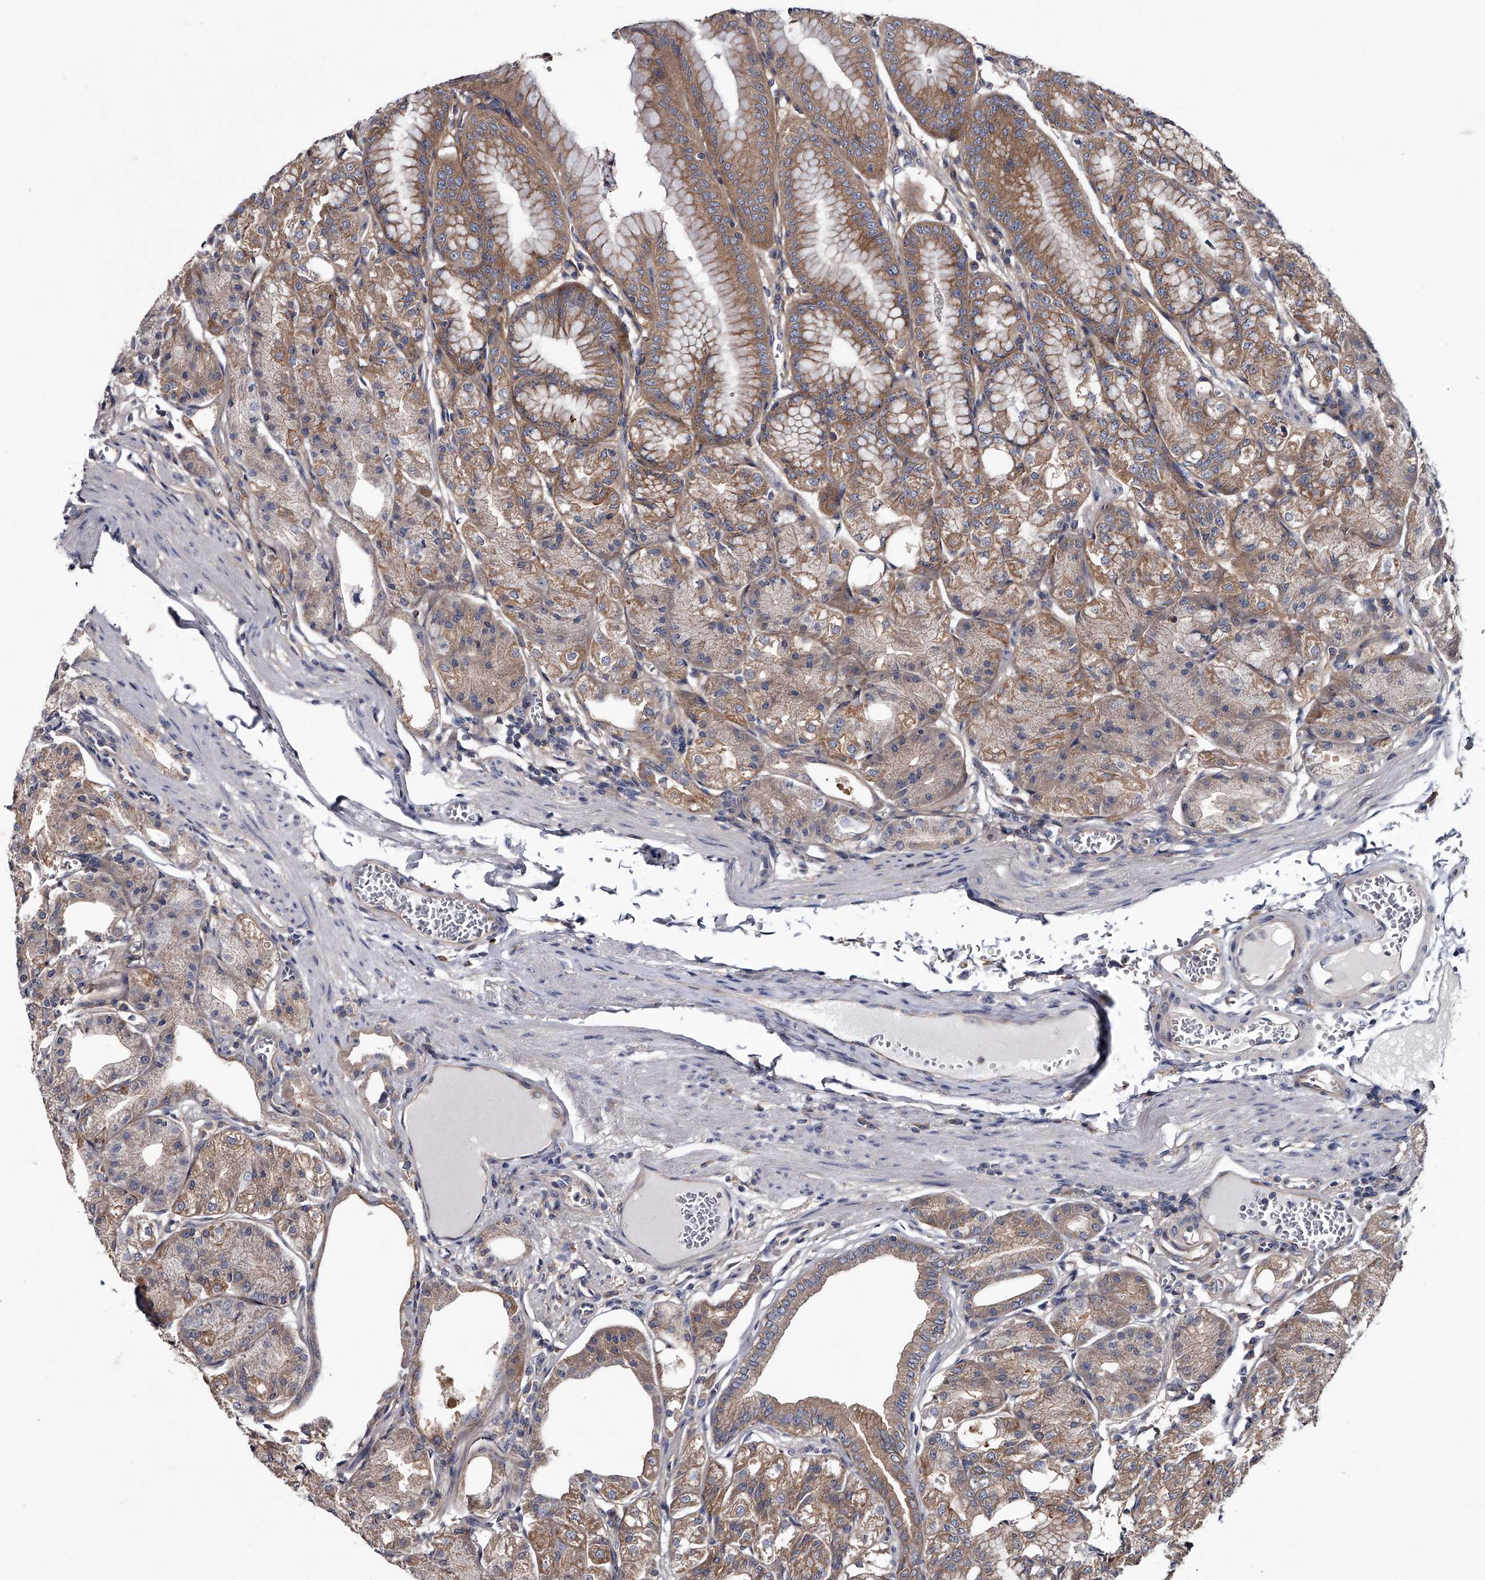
{"staining": {"intensity": "moderate", "quantity": "25%-75%", "location": "cytoplasmic/membranous"}, "tissue": "stomach", "cell_type": "Glandular cells", "image_type": "normal", "snomed": [{"axis": "morphology", "description": "Normal tissue, NOS"}, {"axis": "topography", "description": "Stomach, lower"}], "caption": "Glandular cells show medium levels of moderate cytoplasmic/membranous staining in approximately 25%-75% of cells in normal stomach.", "gene": "GAPVD1", "patient": {"sex": "male", "age": 71}}